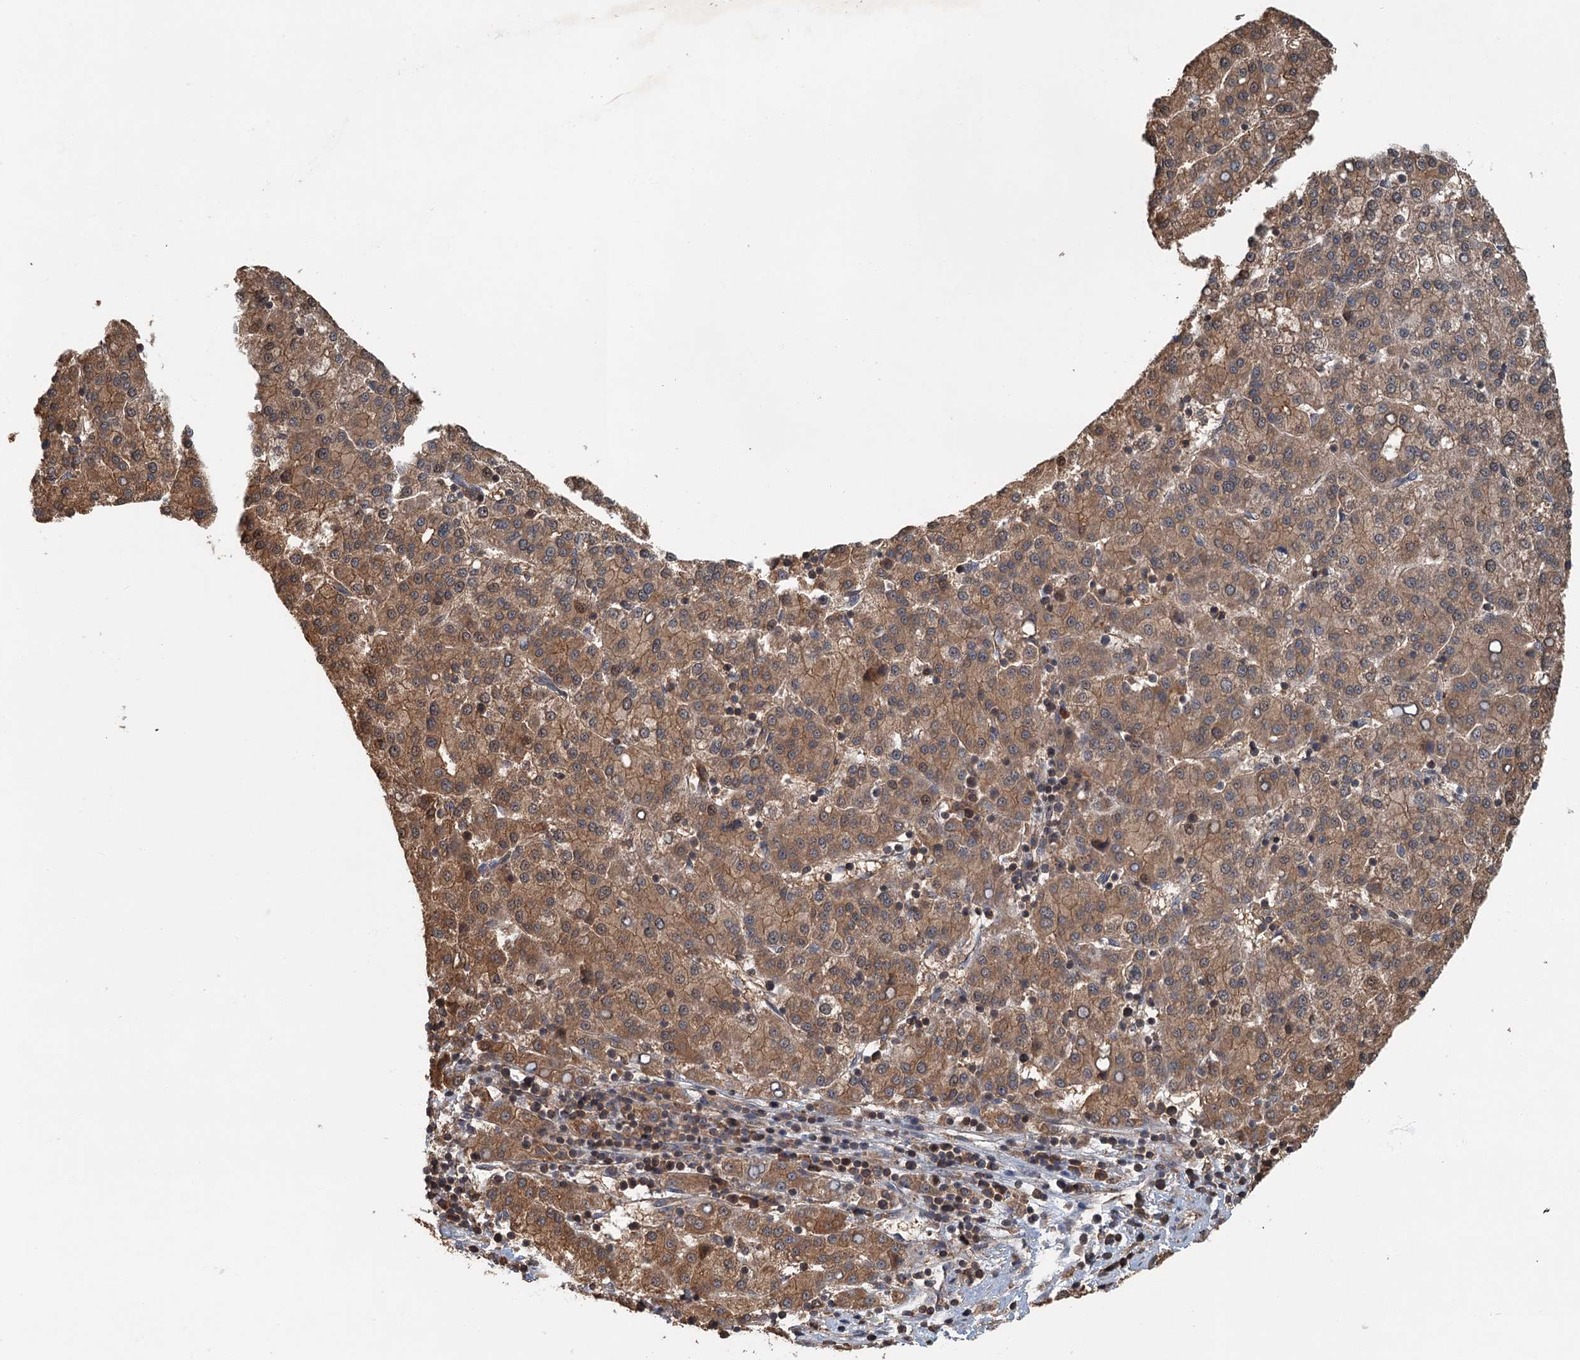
{"staining": {"intensity": "moderate", "quantity": ">75%", "location": "cytoplasmic/membranous"}, "tissue": "liver cancer", "cell_type": "Tumor cells", "image_type": "cancer", "snomed": [{"axis": "morphology", "description": "Carcinoma, Hepatocellular, NOS"}, {"axis": "topography", "description": "Liver"}], "caption": "Immunohistochemistry (IHC) (DAB (3,3'-diaminobenzidine)) staining of liver cancer (hepatocellular carcinoma) shows moderate cytoplasmic/membranous protein positivity in approximately >75% of tumor cells.", "gene": "ZNF527", "patient": {"sex": "female", "age": 58}}